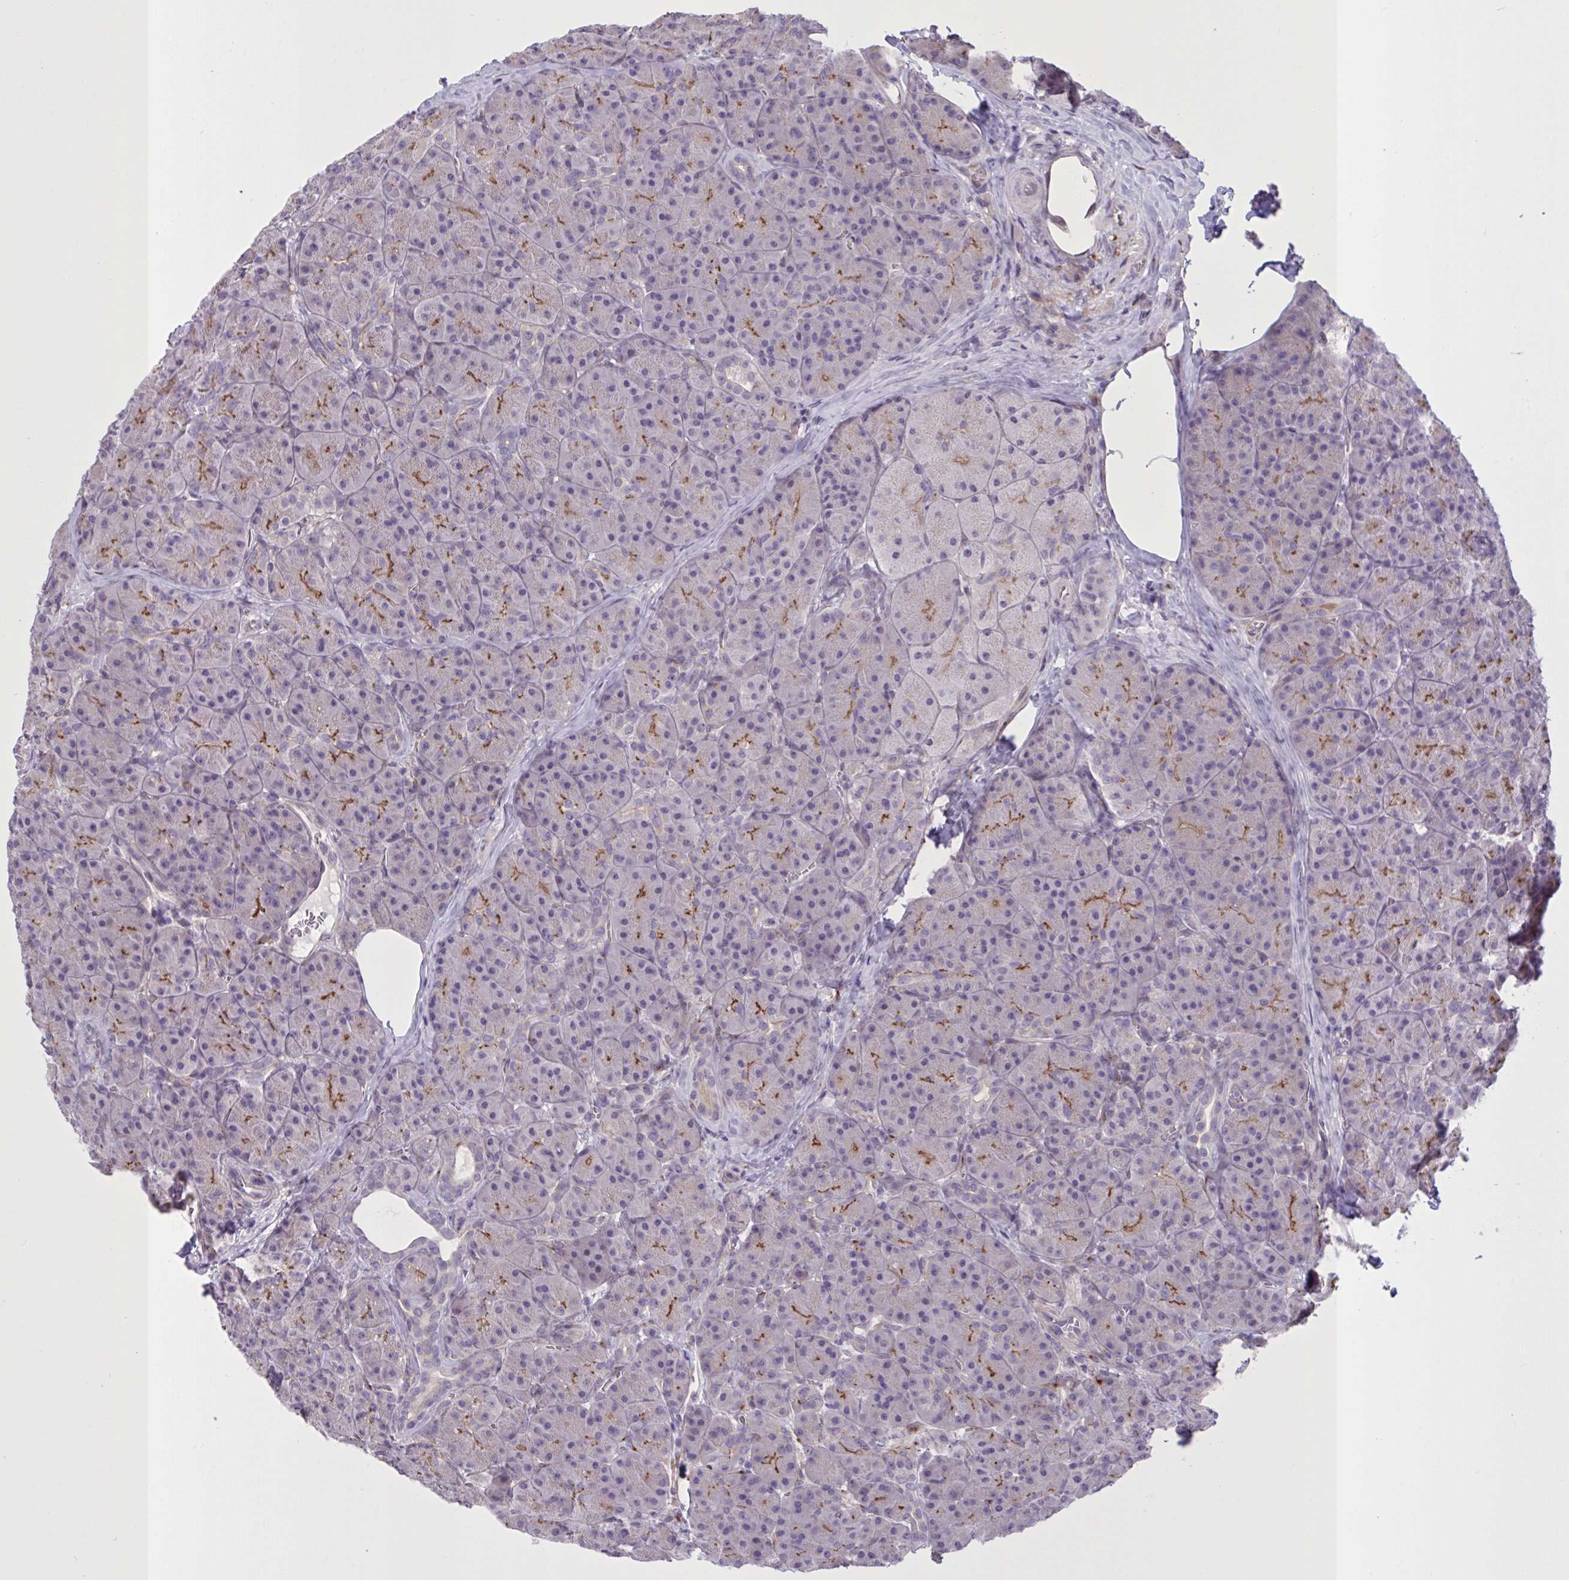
{"staining": {"intensity": "moderate", "quantity": "<25%", "location": "cytoplasmic/membranous"}, "tissue": "pancreas", "cell_type": "Exocrine glandular cells", "image_type": "normal", "snomed": [{"axis": "morphology", "description": "Normal tissue, NOS"}, {"axis": "topography", "description": "Pancreas"}], "caption": "A histopathology image of pancreas stained for a protein demonstrates moderate cytoplasmic/membranous brown staining in exocrine glandular cells. Ihc stains the protein of interest in brown and the nuclei are stained blue.", "gene": "MRGPRX2", "patient": {"sex": "male", "age": 57}}